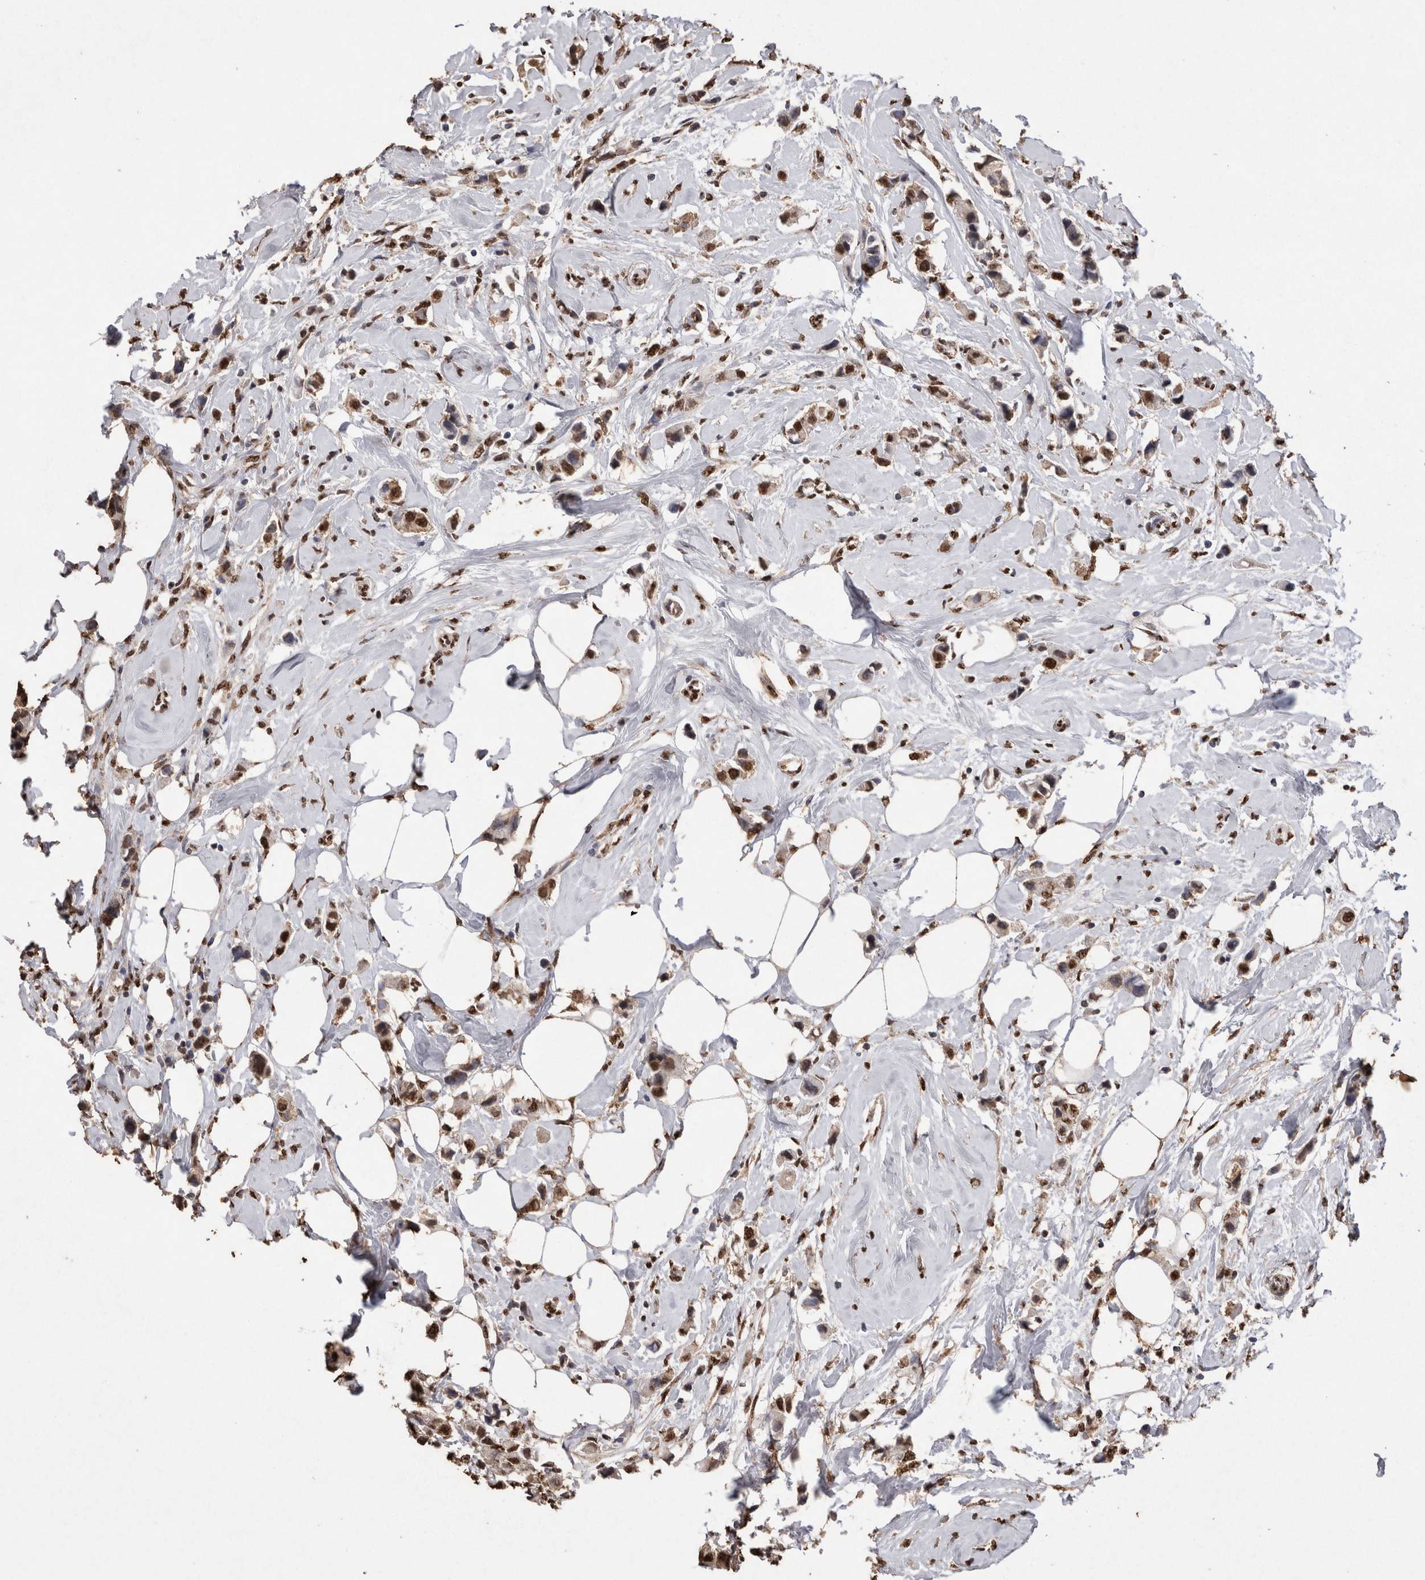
{"staining": {"intensity": "strong", "quantity": ">75%", "location": "nuclear"}, "tissue": "breast cancer", "cell_type": "Tumor cells", "image_type": "cancer", "snomed": [{"axis": "morphology", "description": "Normal tissue, NOS"}, {"axis": "morphology", "description": "Duct carcinoma"}, {"axis": "topography", "description": "Breast"}], "caption": "This histopathology image exhibits IHC staining of human breast cancer, with high strong nuclear positivity in approximately >75% of tumor cells.", "gene": "NTHL1", "patient": {"sex": "female", "age": 50}}